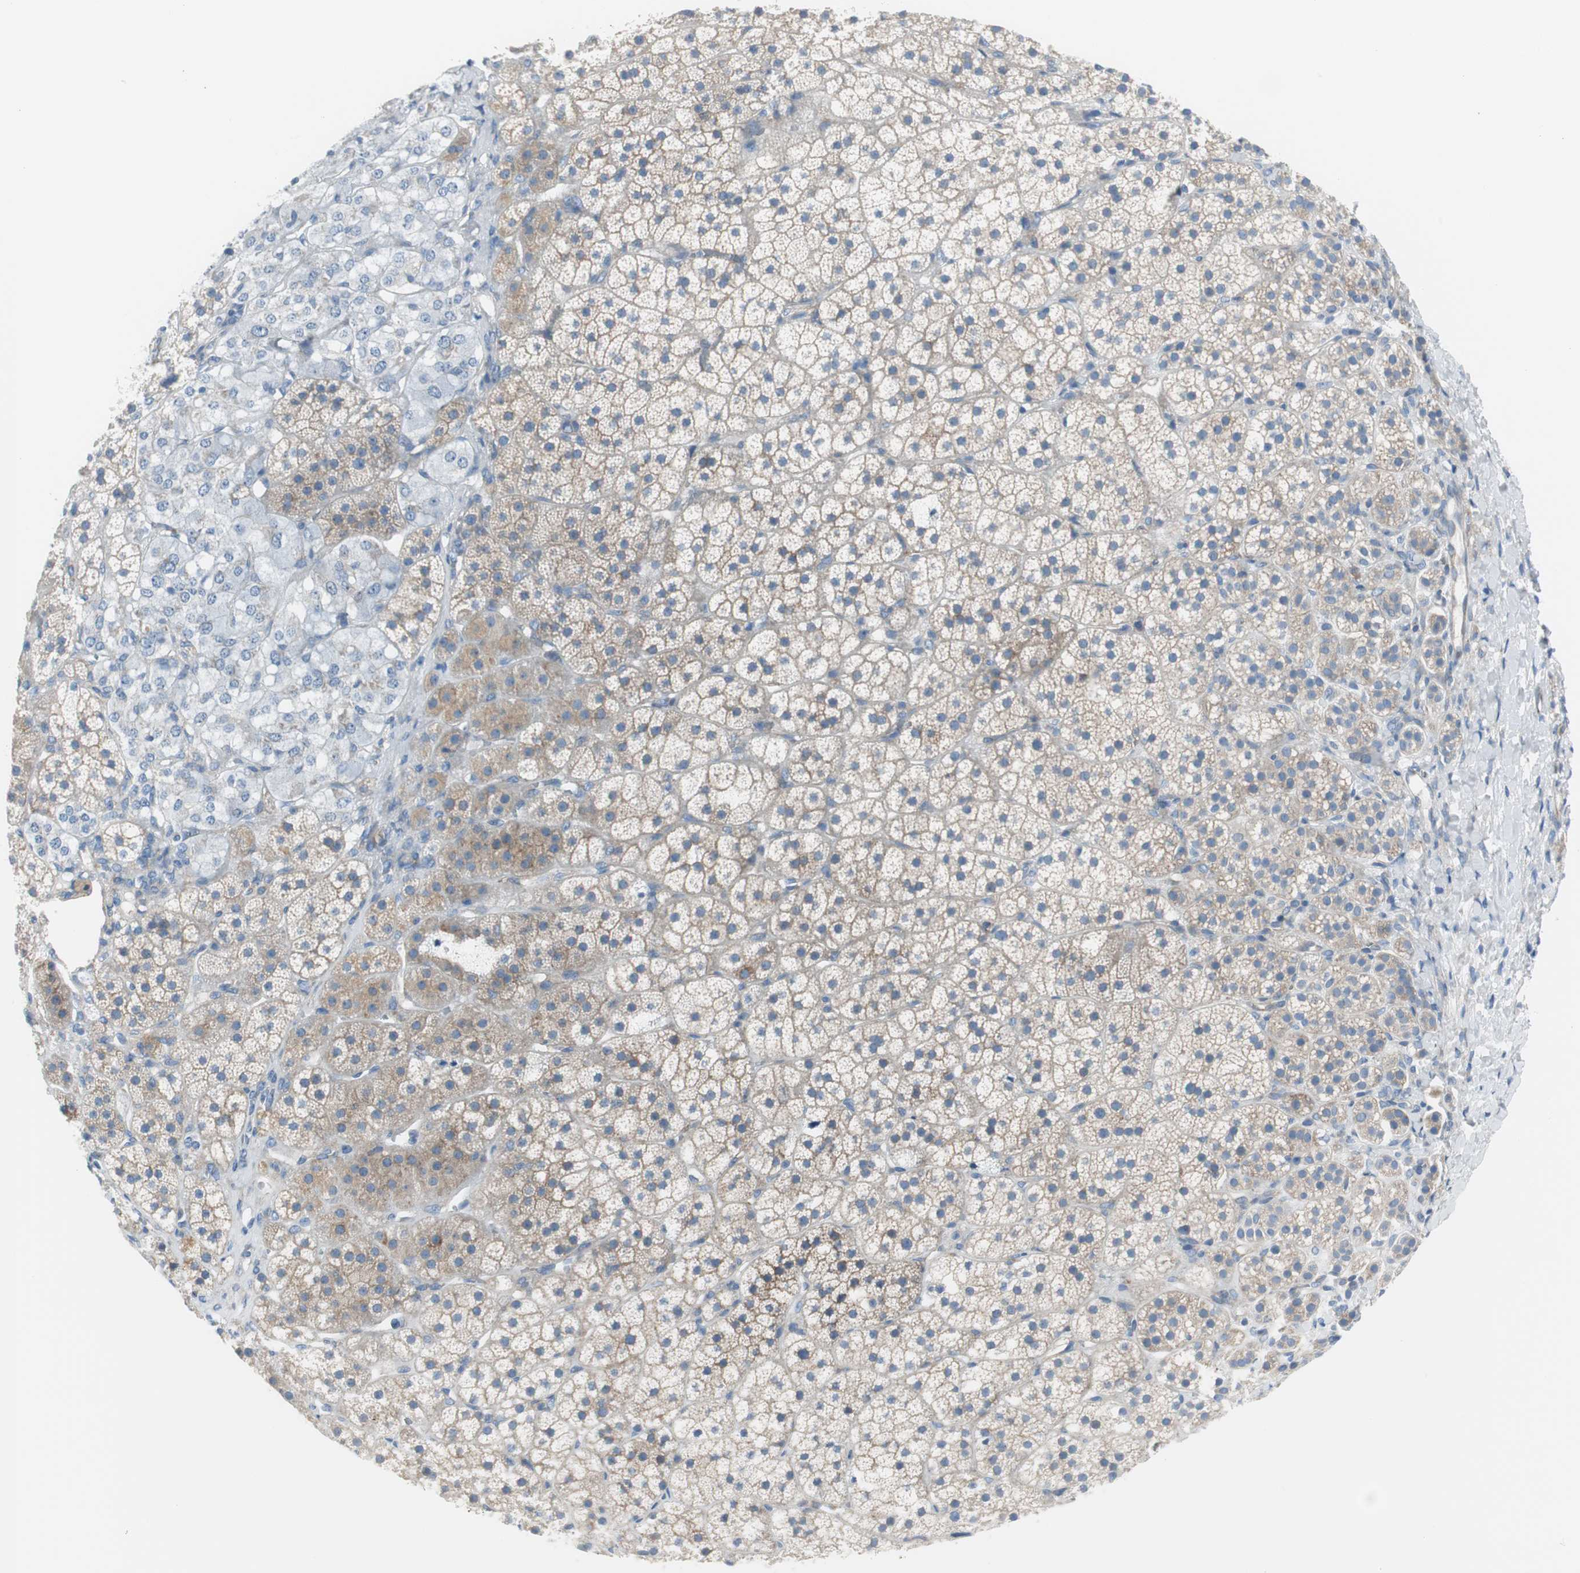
{"staining": {"intensity": "moderate", "quantity": "<25%", "location": "cytoplasmic/membranous"}, "tissue": "adrenal gland", "cell_type": "Glandular cells", "image_type": "normal", "snomed": [{"axis": "morphology", "description": "Normal tissue, NOS"}, {"axis": "topography", "description": "Adrenal gland"}], "caption": "Protein positivity by IHC exhibits moderate cytoplasmic/membranous staining in about <25% of glandular cells in benign adrenal gland.", "gene": "RPS12", "patient": {"sex": "female", "age": 44}}